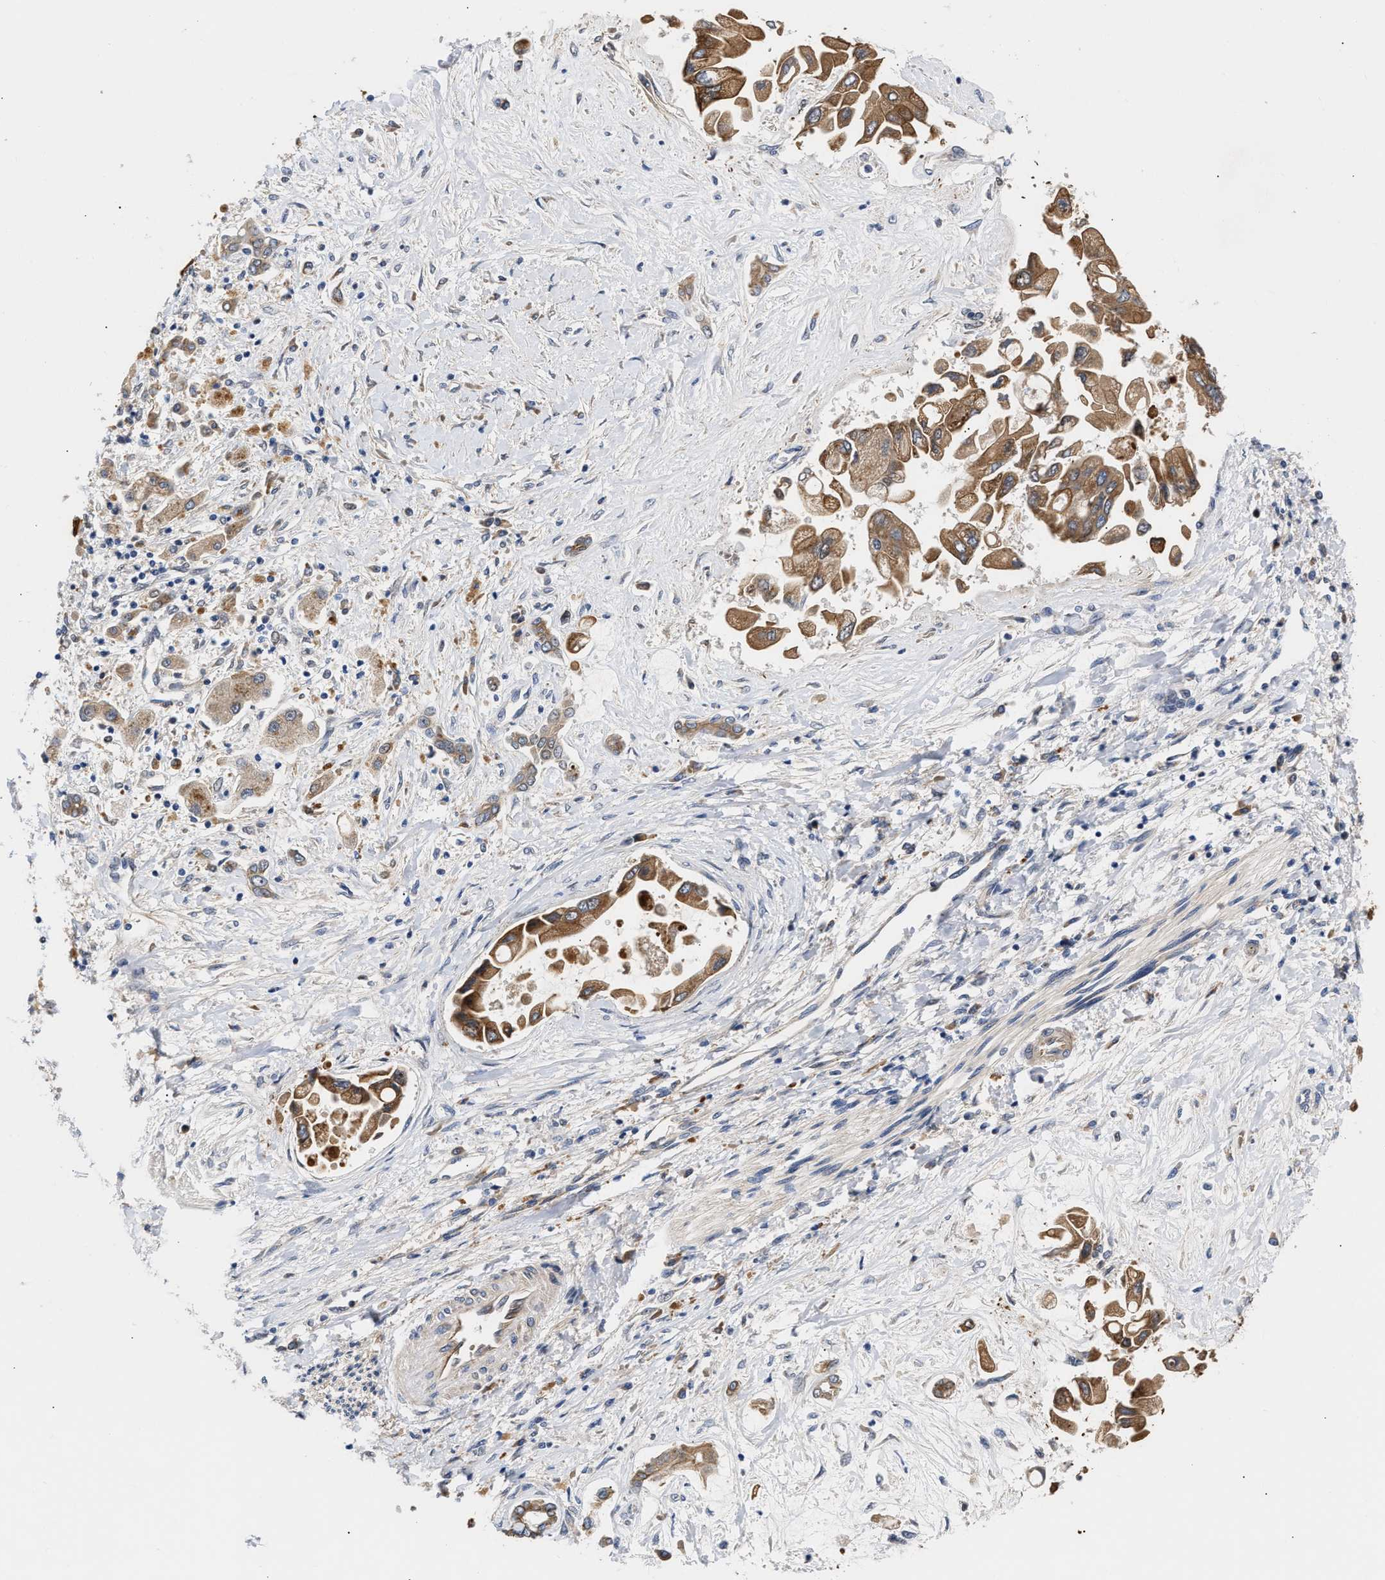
{"staining": {"intensity": "moderate", "quantity": ">75%", "location": "cytoplasmic/membranous"}, "tissue": "liver cancer", "cell_type": "Tumor cells", "image_type": "cancer", "snomed": [{"axis": "morphology", "description": "Cholangiocarcinoma"}, {"axis": "topography", "description": "Liver"}], "caption": "Liver cancer (cholangiocarcinoma) stained with a brown dye demonstrates moderate cytoplasmic/membranous positive expression in about >75% of tumor cells.", "gene": "CCDC146", "patient": {"sex": "male", "age": 50}}